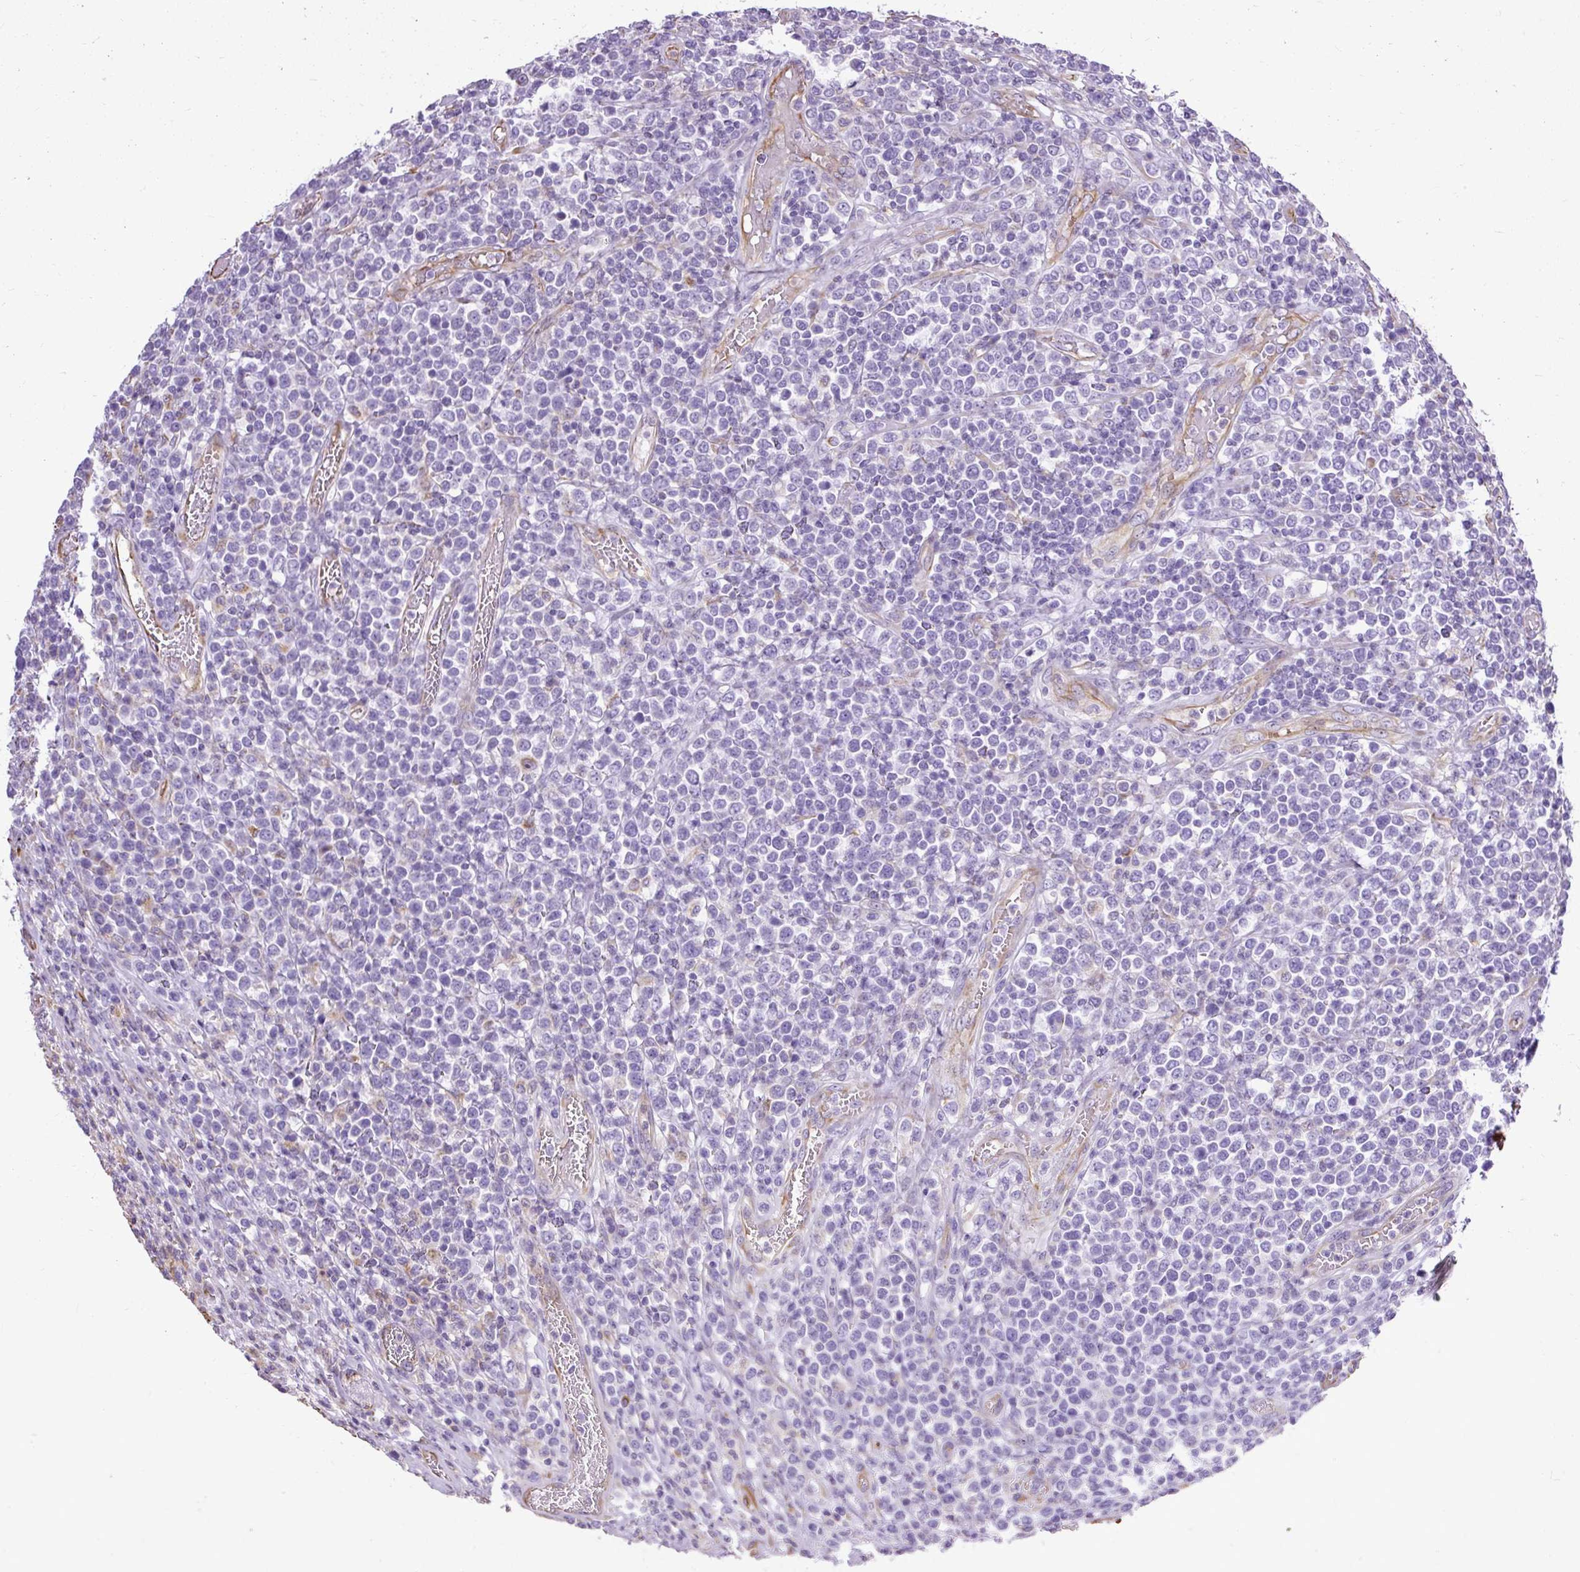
{"staining": {"intensity": "negative", "quantity": "none", "location": "none"}, "tissue": "lymphoma", "cell_type": "Tumor cells", "image_type": "cancer", "snomed": [{"axis": "morphology", "description": "Malignant lymphoma, non-Hodgkin's type, High grade"}, {"axis": "topography", "description": "Soft tissue"}], "caption": "High-grade malignant lymphoma, non-Hodgkin's type stained for a protein using IHC reveals no staining tumor cells.", "gene": "PLS1", "patient": {"sex": "female", "age": 56}}